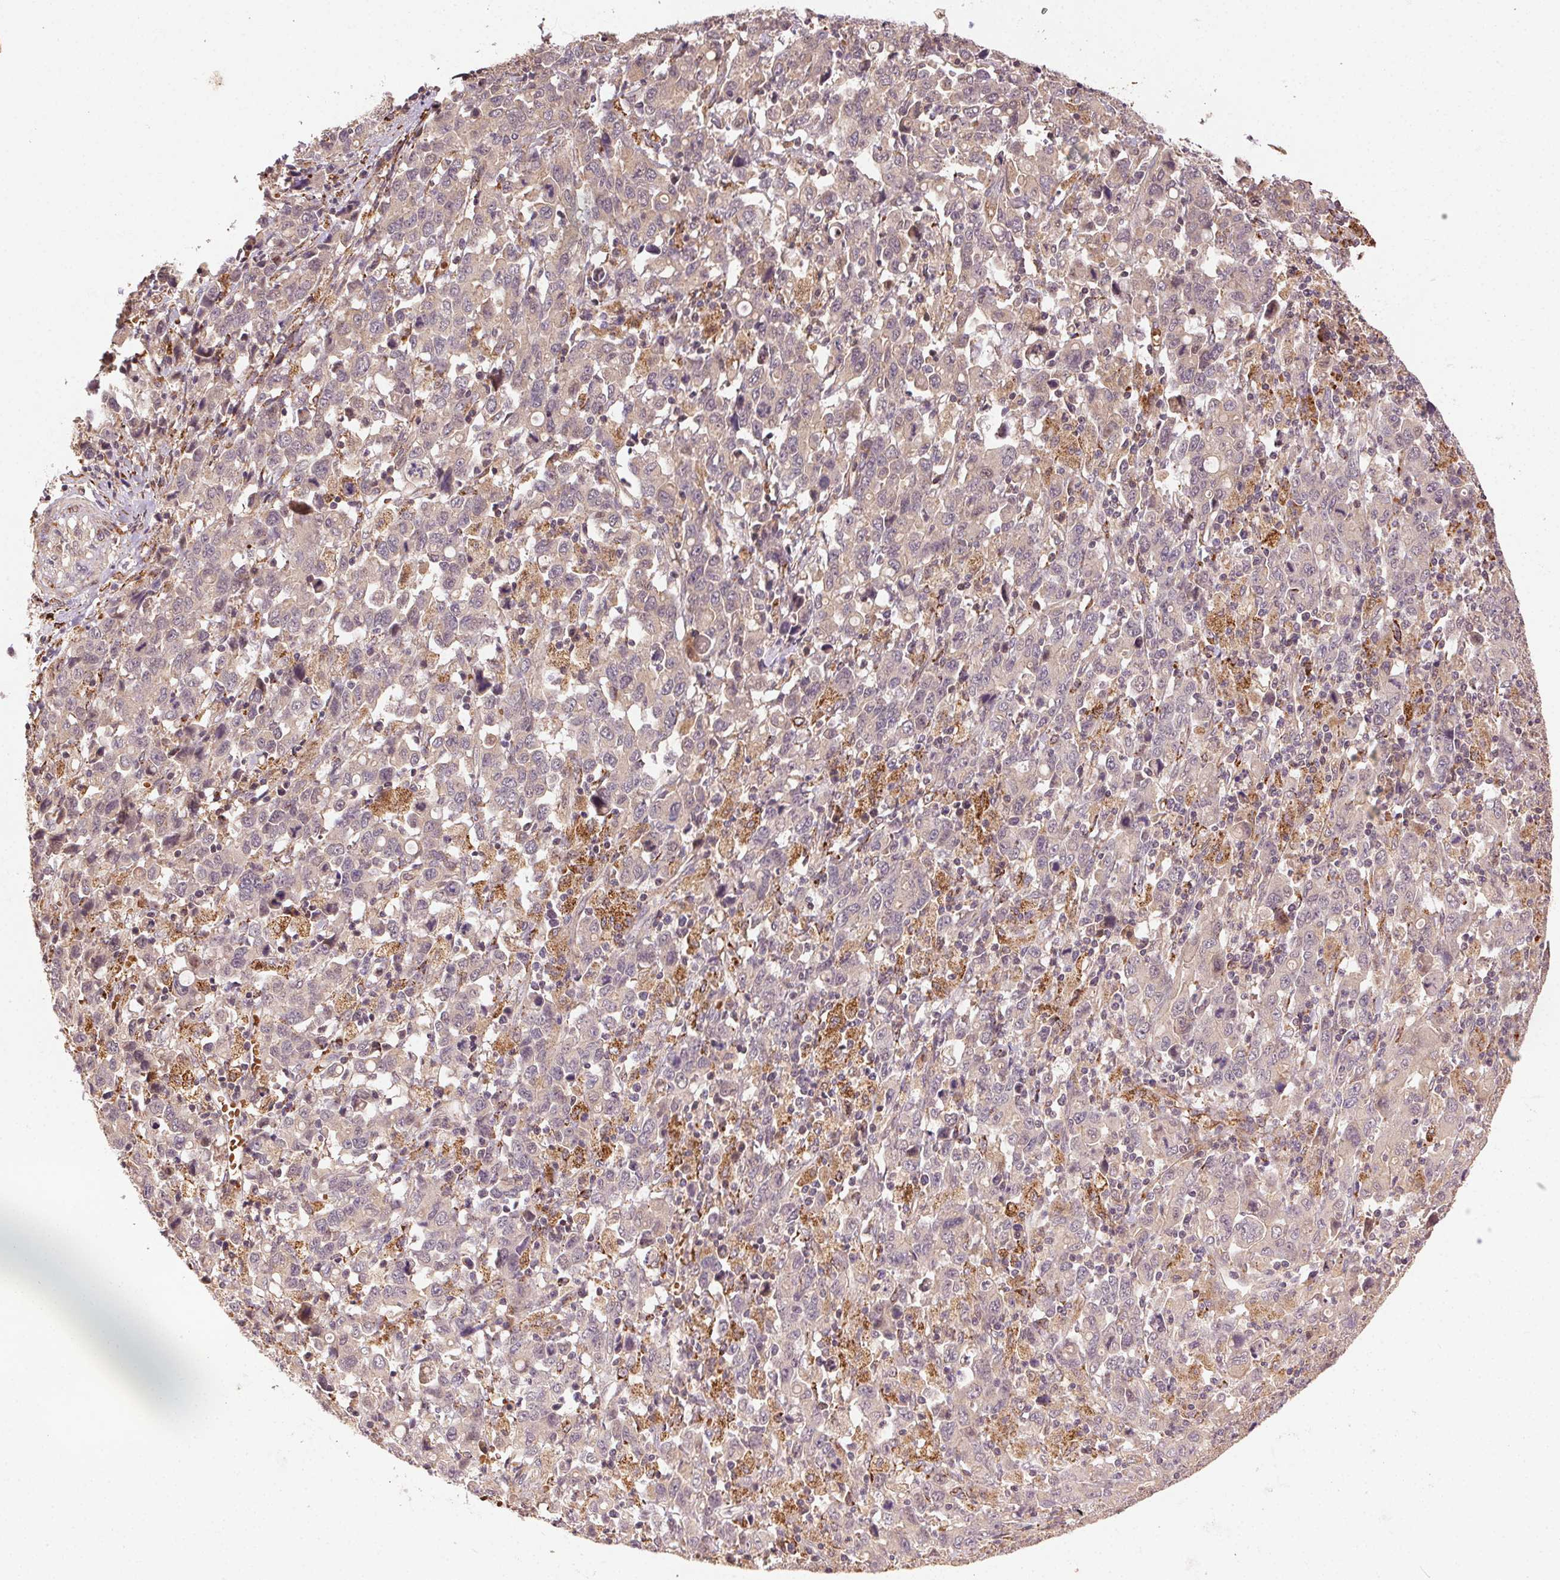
{"staining": {"intensity": "weak", "quantity": "25%-75%", "location": "cytoplasmic/membranous"}, "tissue": "stomach cancer", "cell_type": "Tumor cells", "image_type": "cancer", "snomed": [{"axis": "morphology", "description": "Adenocarcinoma, NOS"}, {"axis": "topography", "description": "Stomach, upper"}], "caption": "The immunohistochemical stain shows weak cytoplasmic/membranous expression in tumor cells of stomach cancer (adenocarcinoma) tissue. (DAB (3,3'-diaminobenzidine) = brown stain, brightfield microscopy at high magnification).", "gene": "KLHL15", "patient": {"sex": "male", "age": 69}}